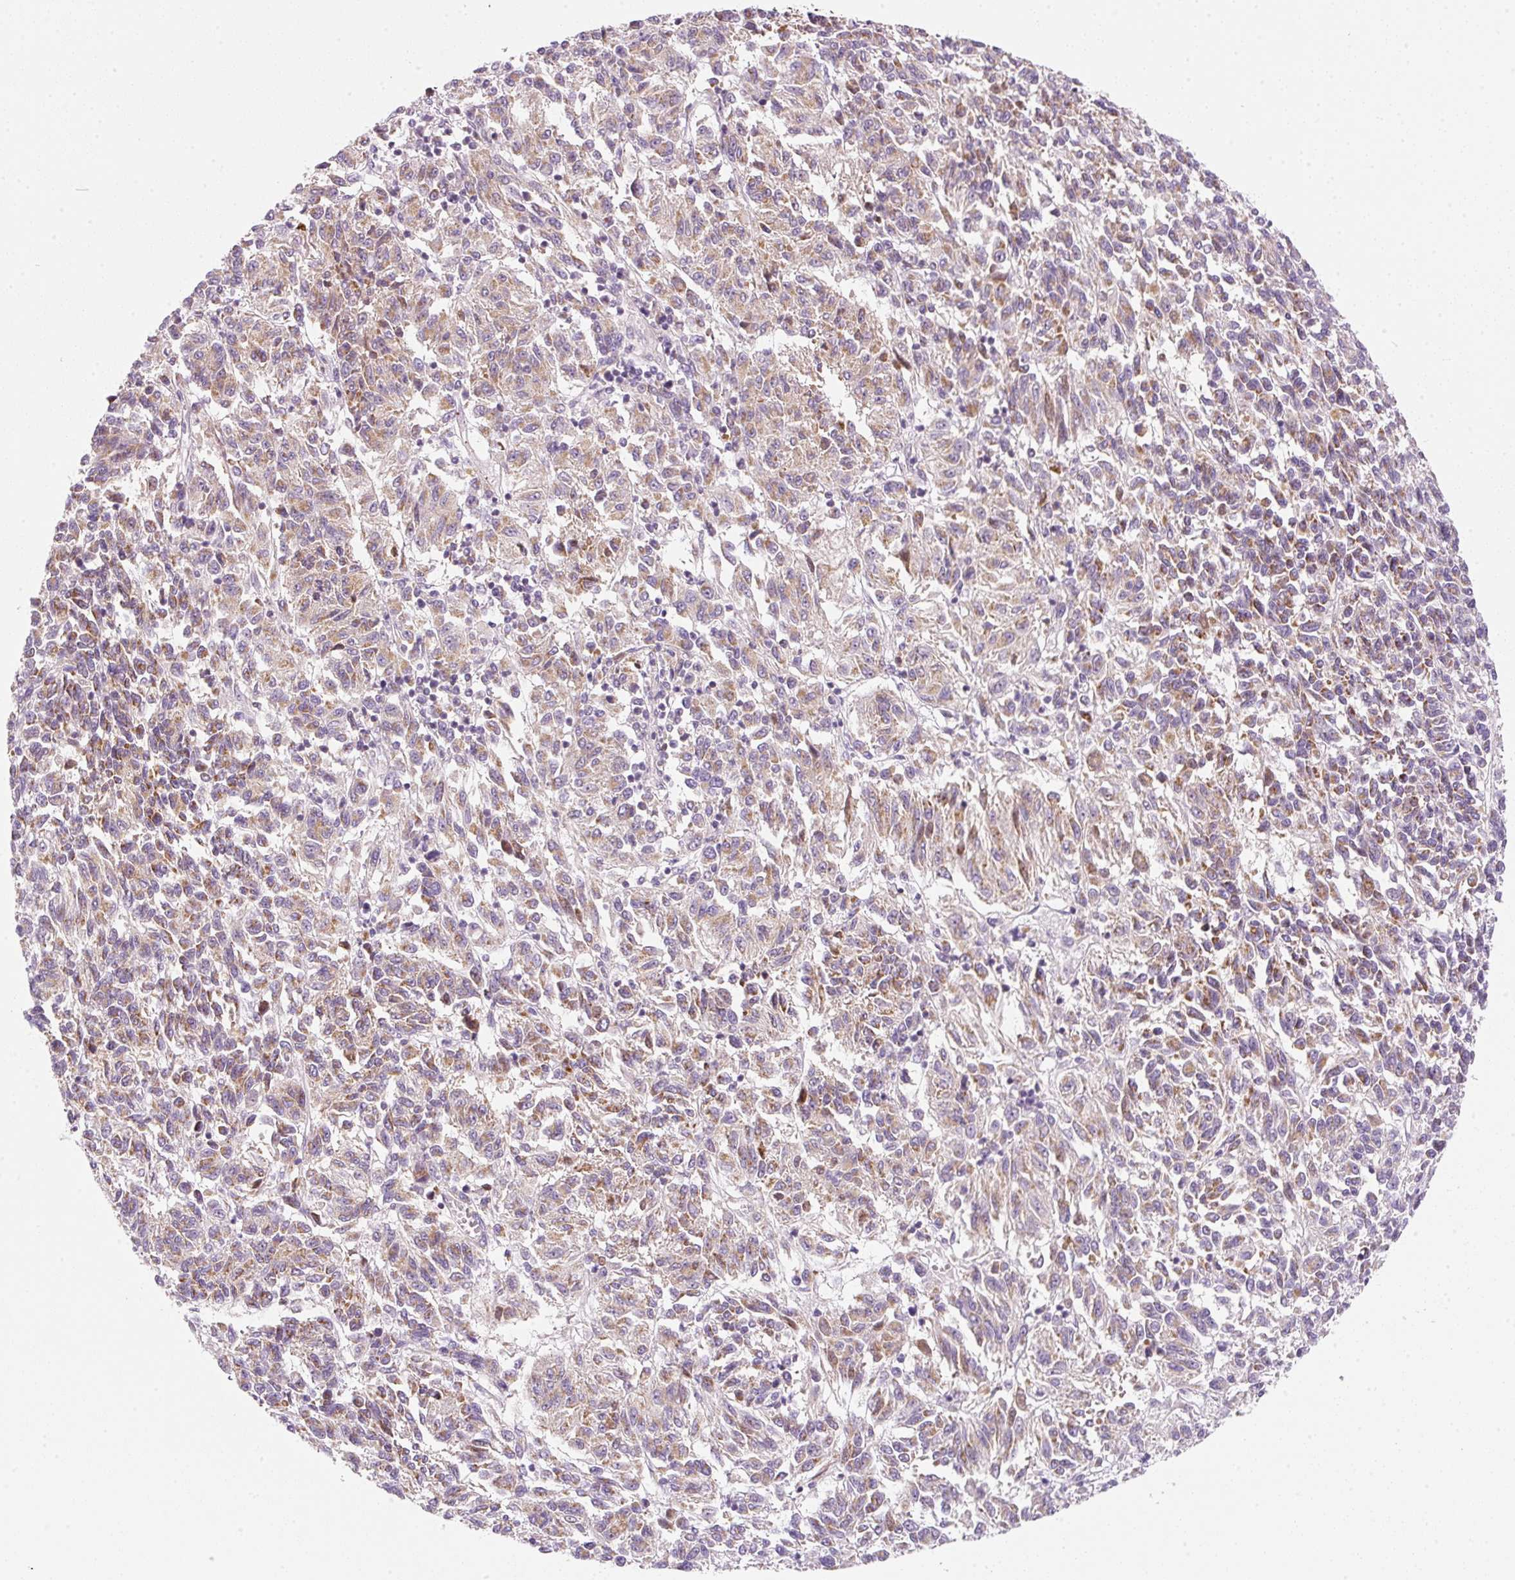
{"staining": {"intensity": "moderate", "quantity": ">75%", "location": "cytoplasmic/membranous"}, "tissue": "melanoma", "cell_type": "Tumor cells", "image_type": "cancer", "snomed": [{"axis": "morphology", "description": "Malignant melanoma, Metastatic site"}, {"axis": "topography", "description": "Lung"}], "caption": "Human malignant melanoma (metastatic site) stained for a protein (brown) reveals moderate cytoplasmic/membranous positive expression in approximately >75% of tumor cells.", "gene": "FAM78B", "patient": {"sex": "male", "age": 64}}